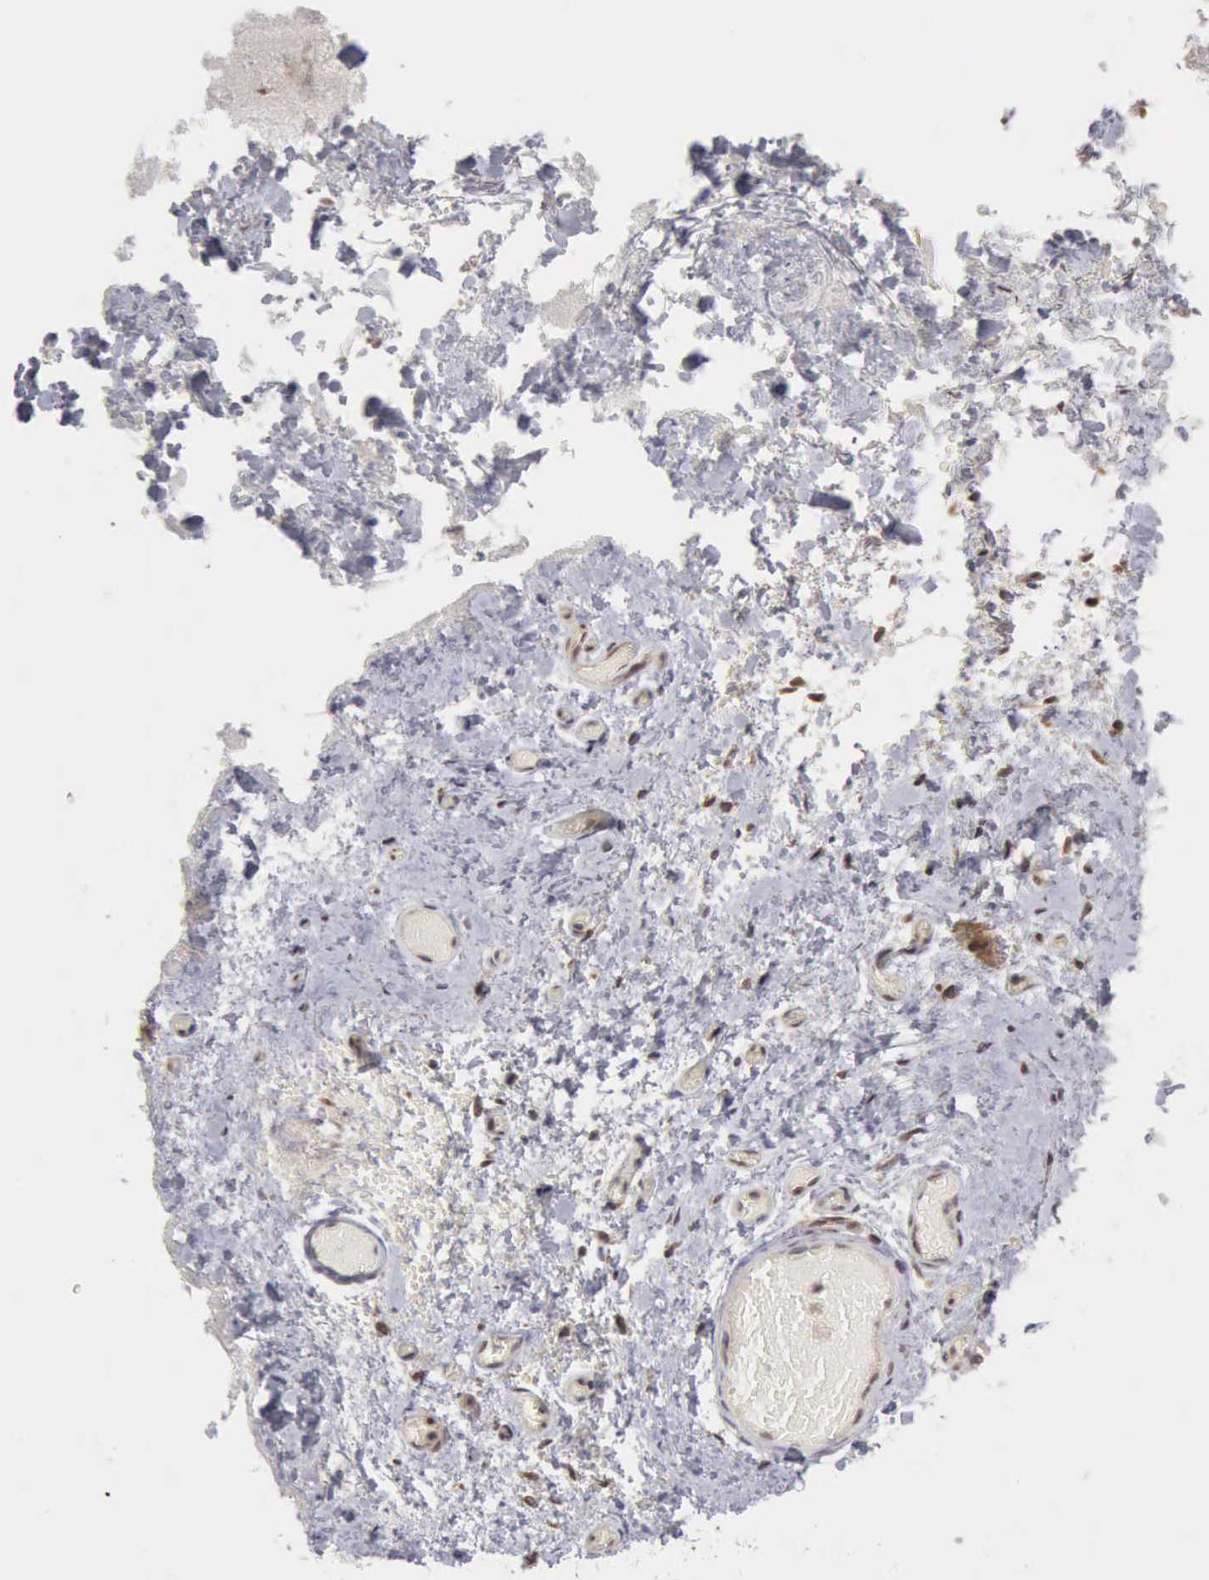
{"staining": {"intensity": "weak", "quantity": "<25%", "location": "cytoplasmic/membranous,nuclear"}, "tissue": "skeletal muscle", "cell_type": "Myocytes", "image_type": "normal", "snomed": [{"axis": "morphology", "description": "Normal tissue, NOS"}, {"axis": "topography", "description": "Skeletal muscle"}, {"axis": "topography", "description": "Soft tissue"}], "caption": "Immunohistochemical staining of benign skeletal muscle demonstrates no significant staining in myocytes.", "gene": "CDKN2A", "patient": {"sex": "female", "age": 58}}